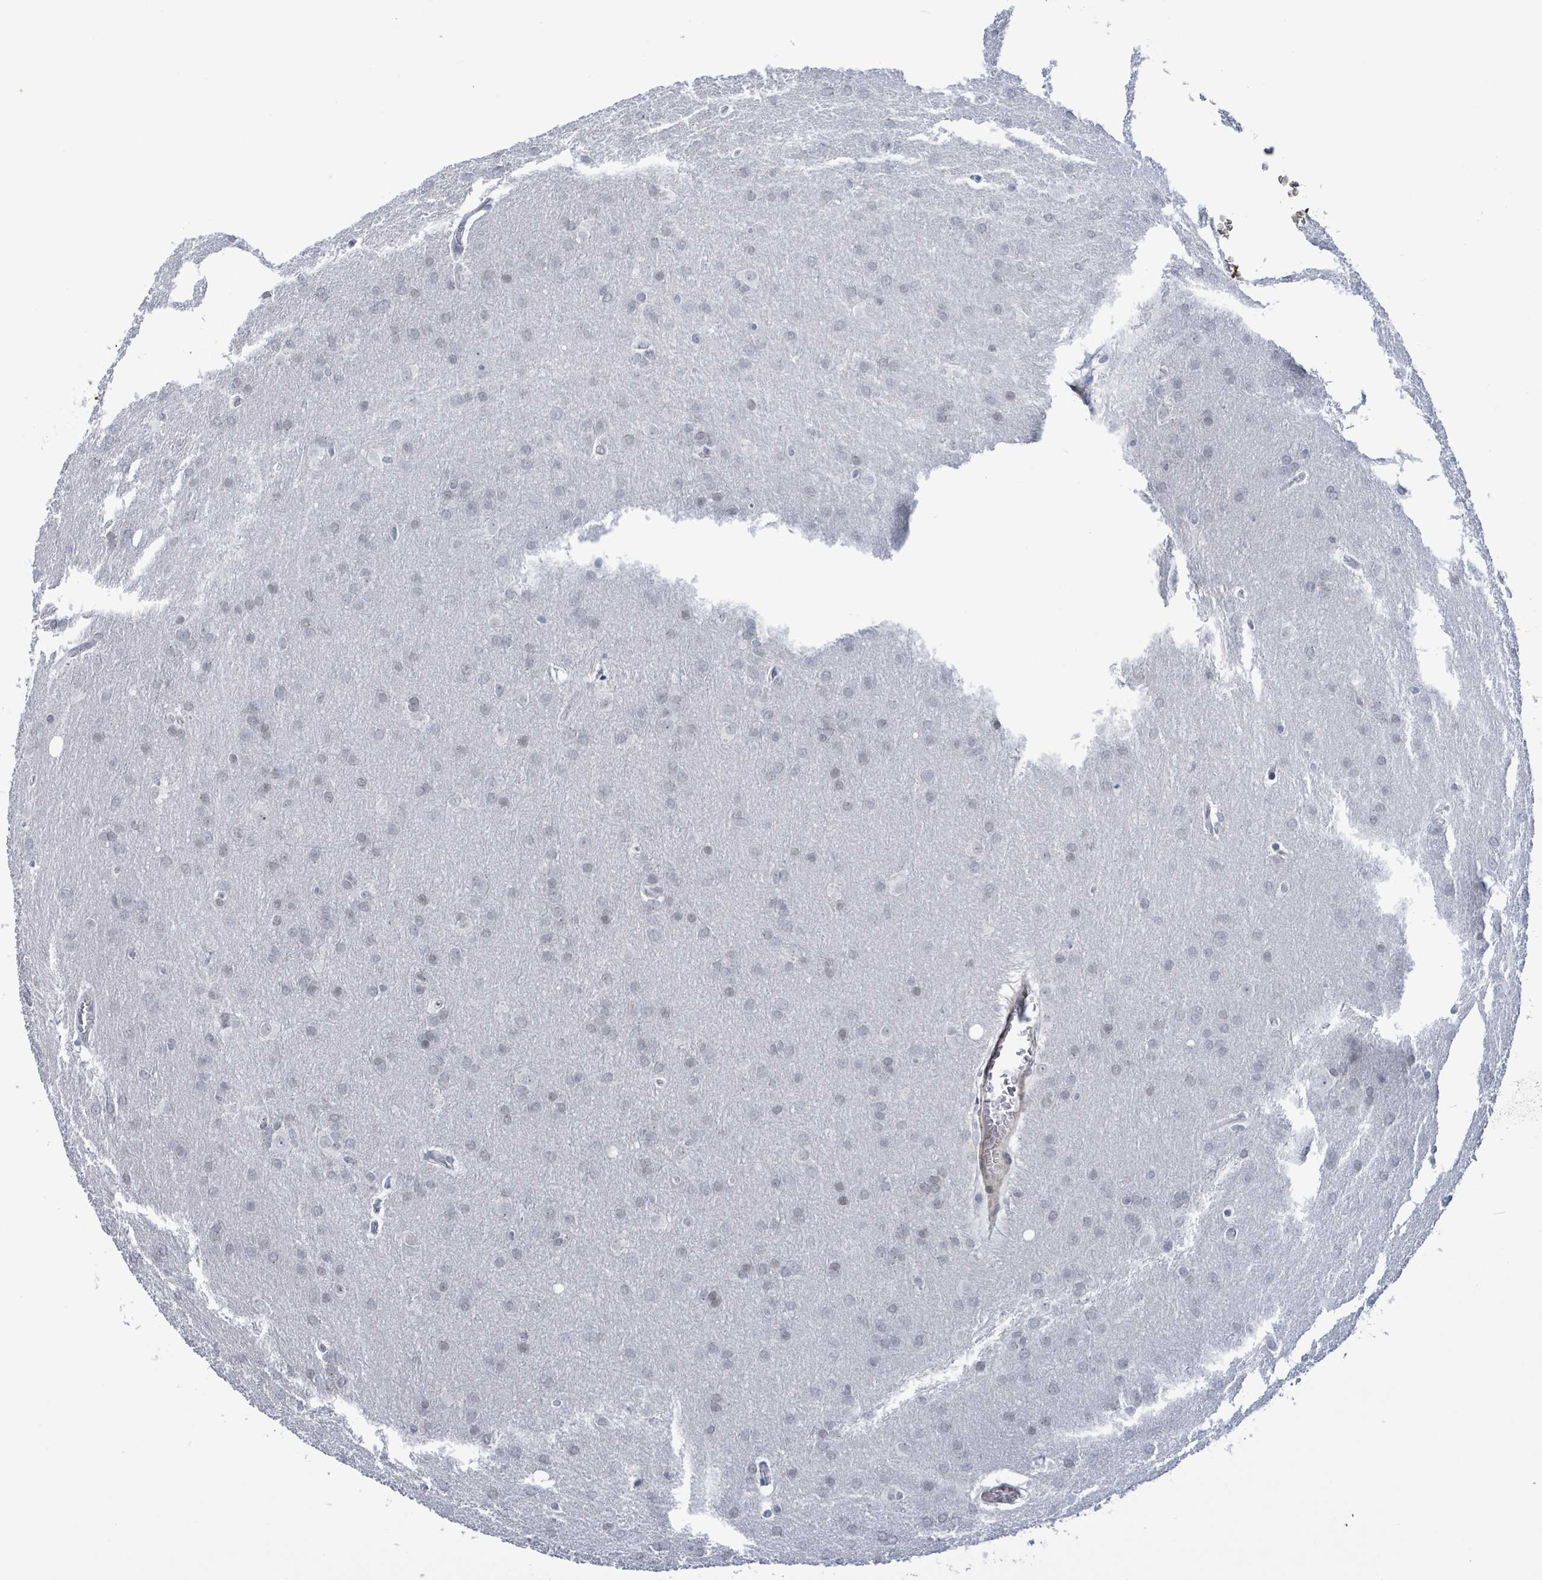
{"staining": {"intensity": "weak", "quantity": "25%-75%", "location": "nuclear"}, "tissue": "glioma", "cell_type": "Tumor cells", "image_type": "cancer", "snomed": [{"axis": "morphology", "description": "Glioma, malignant, Low grade"}, {"axis": "topography", "description": "Brain"}], "caption": "Glioma was stained to show a protein in brown. There is low levels of weak nuclear staining in about 25%-75% of tumor cells.", "gene": "NTN3", "patient": {"sex": "female", "age": 32}}